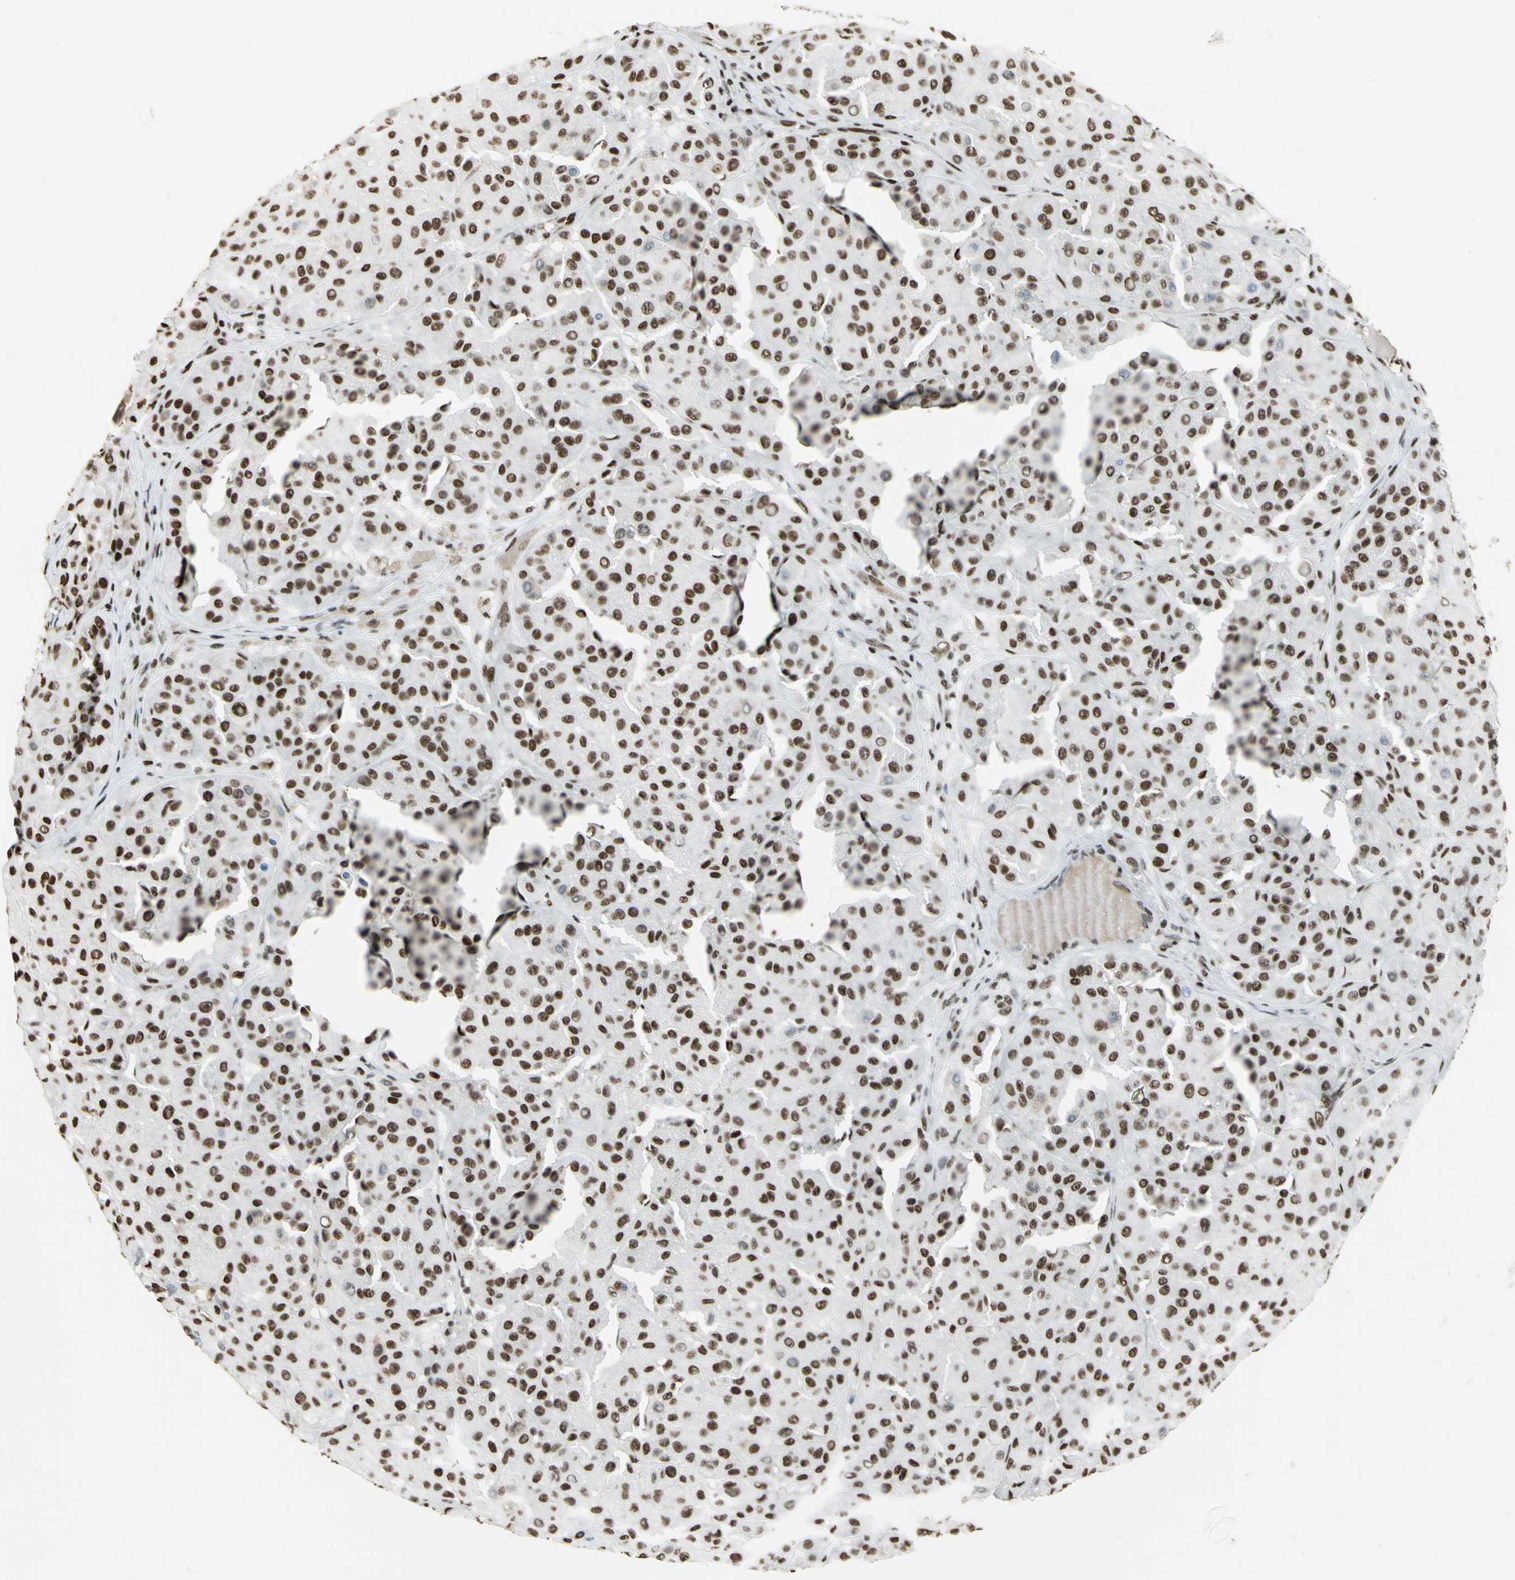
{"staining": {"intensity": "strong", "quantity": ">75%", "location": "nuclear"}, "tissue": "melanoma", "cell_type": "Tumor cells", "image_type": "cancer", "snomed": [{"axis": "morphology", "description": "Normal tissue, NOS"}, {"axis": "morphology", "description": "Malignant melanoma, Metastatic site"}, {"axis": "topography", "description": "Skin"}], "caption": "The immunohistochemical stain highlights strong nuclear staining in tumor cells of melanoma tissue.", "gene": "HMGB1", "patient": {"sex": "male", "age": 41}}